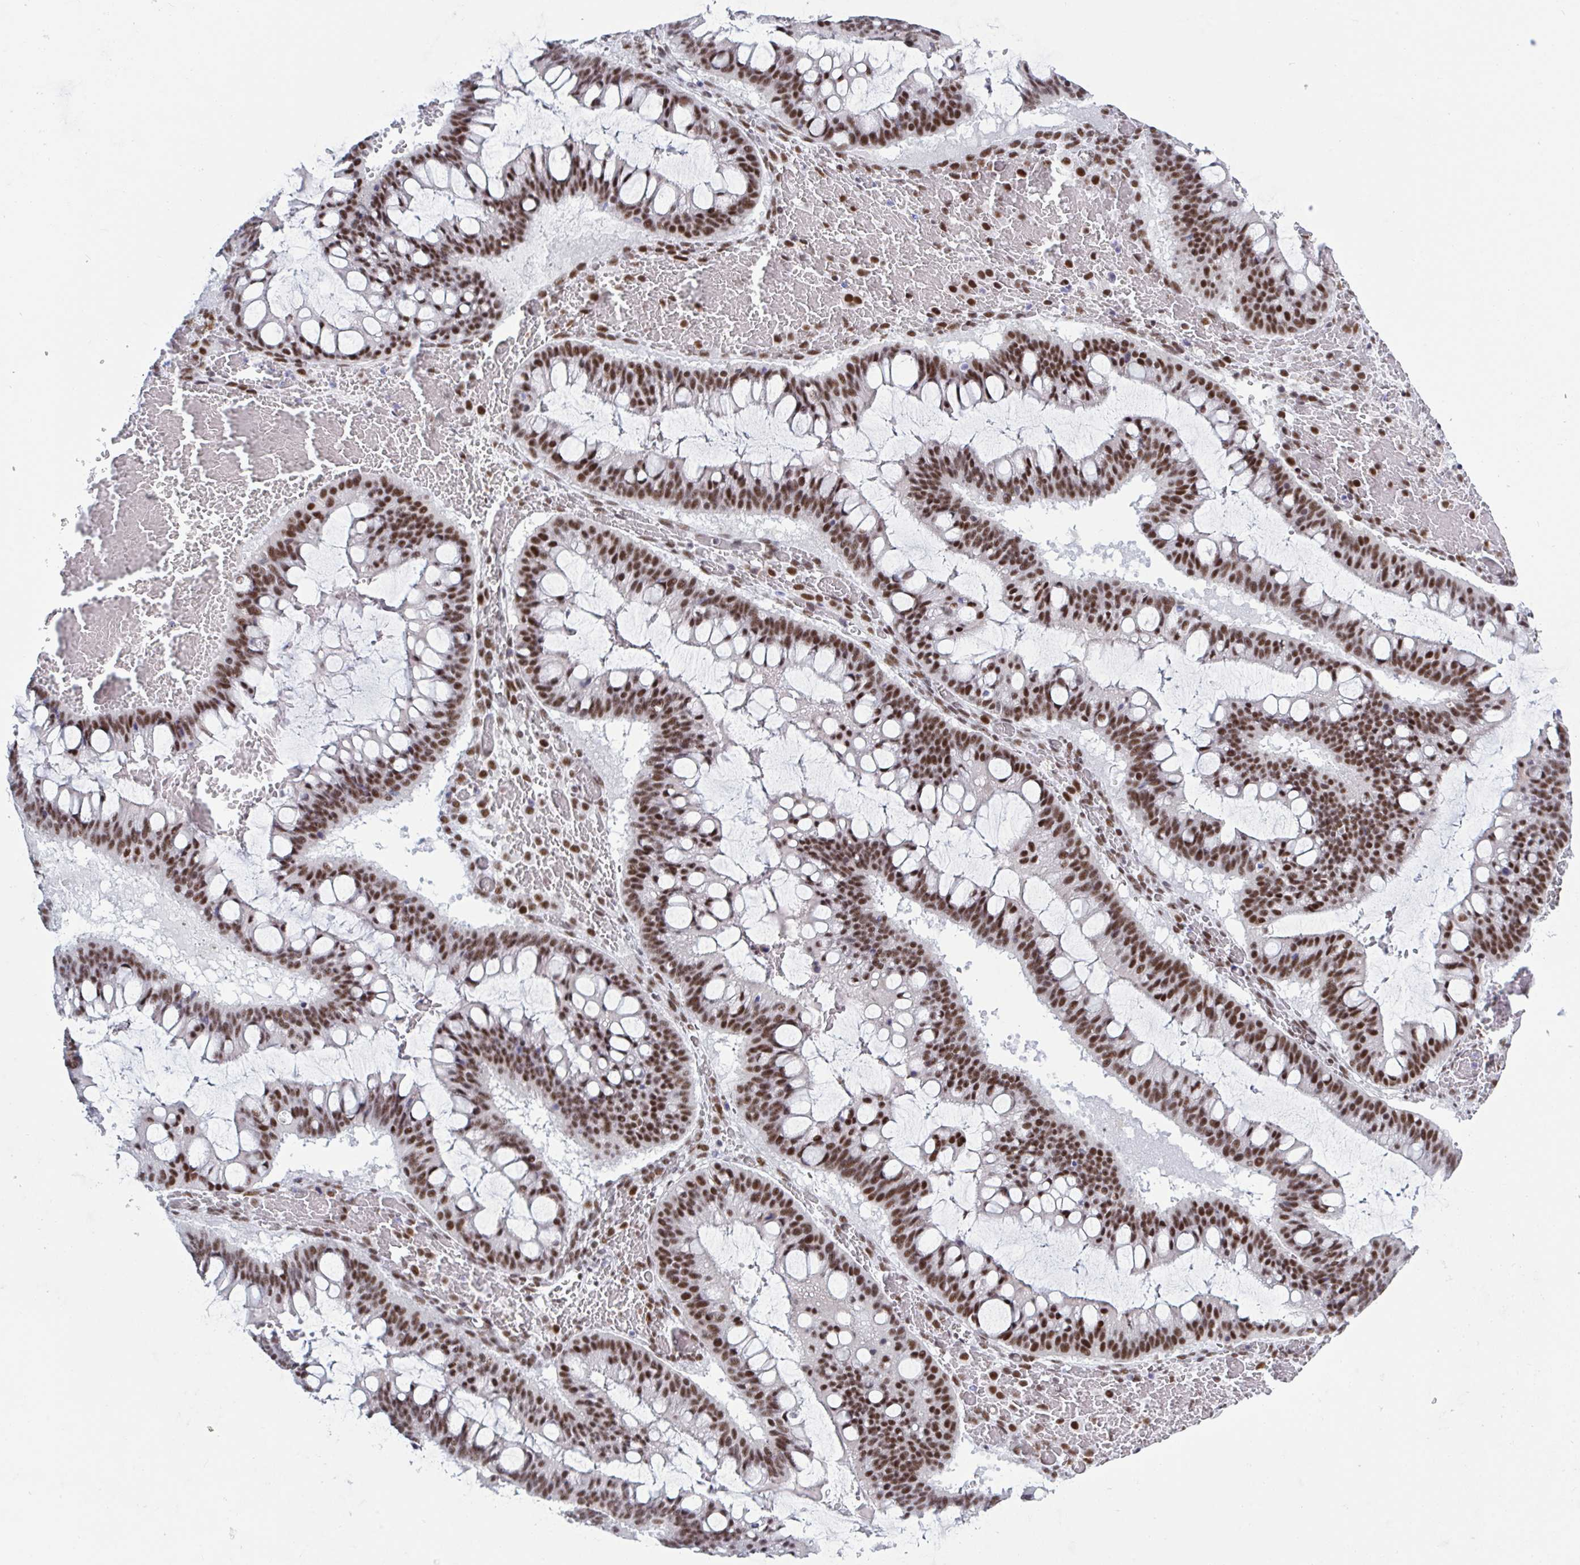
{"staining": {"intensity": "moderate", "quantity": ">75%", "location": "nuclear"}, "tissue": "ovarian cancer", "cell_type": "Tumor cells", "image_type": "cancer", "snomed": [{"axis": "morphology", "description": "Cystadenocarcinoma, mucinous, NOS"}, {"axis": "topography", "description": "Ovary"}], "caption": "Ovarian cancer (mucinous cystadenocarcinoma) stained with immunohistochemistry (IHC) displays moderate nuclear staining in about >75% of tumor cells.", "gene": "PPP1R10", "patient": {"sex": "female", "age": 73}}